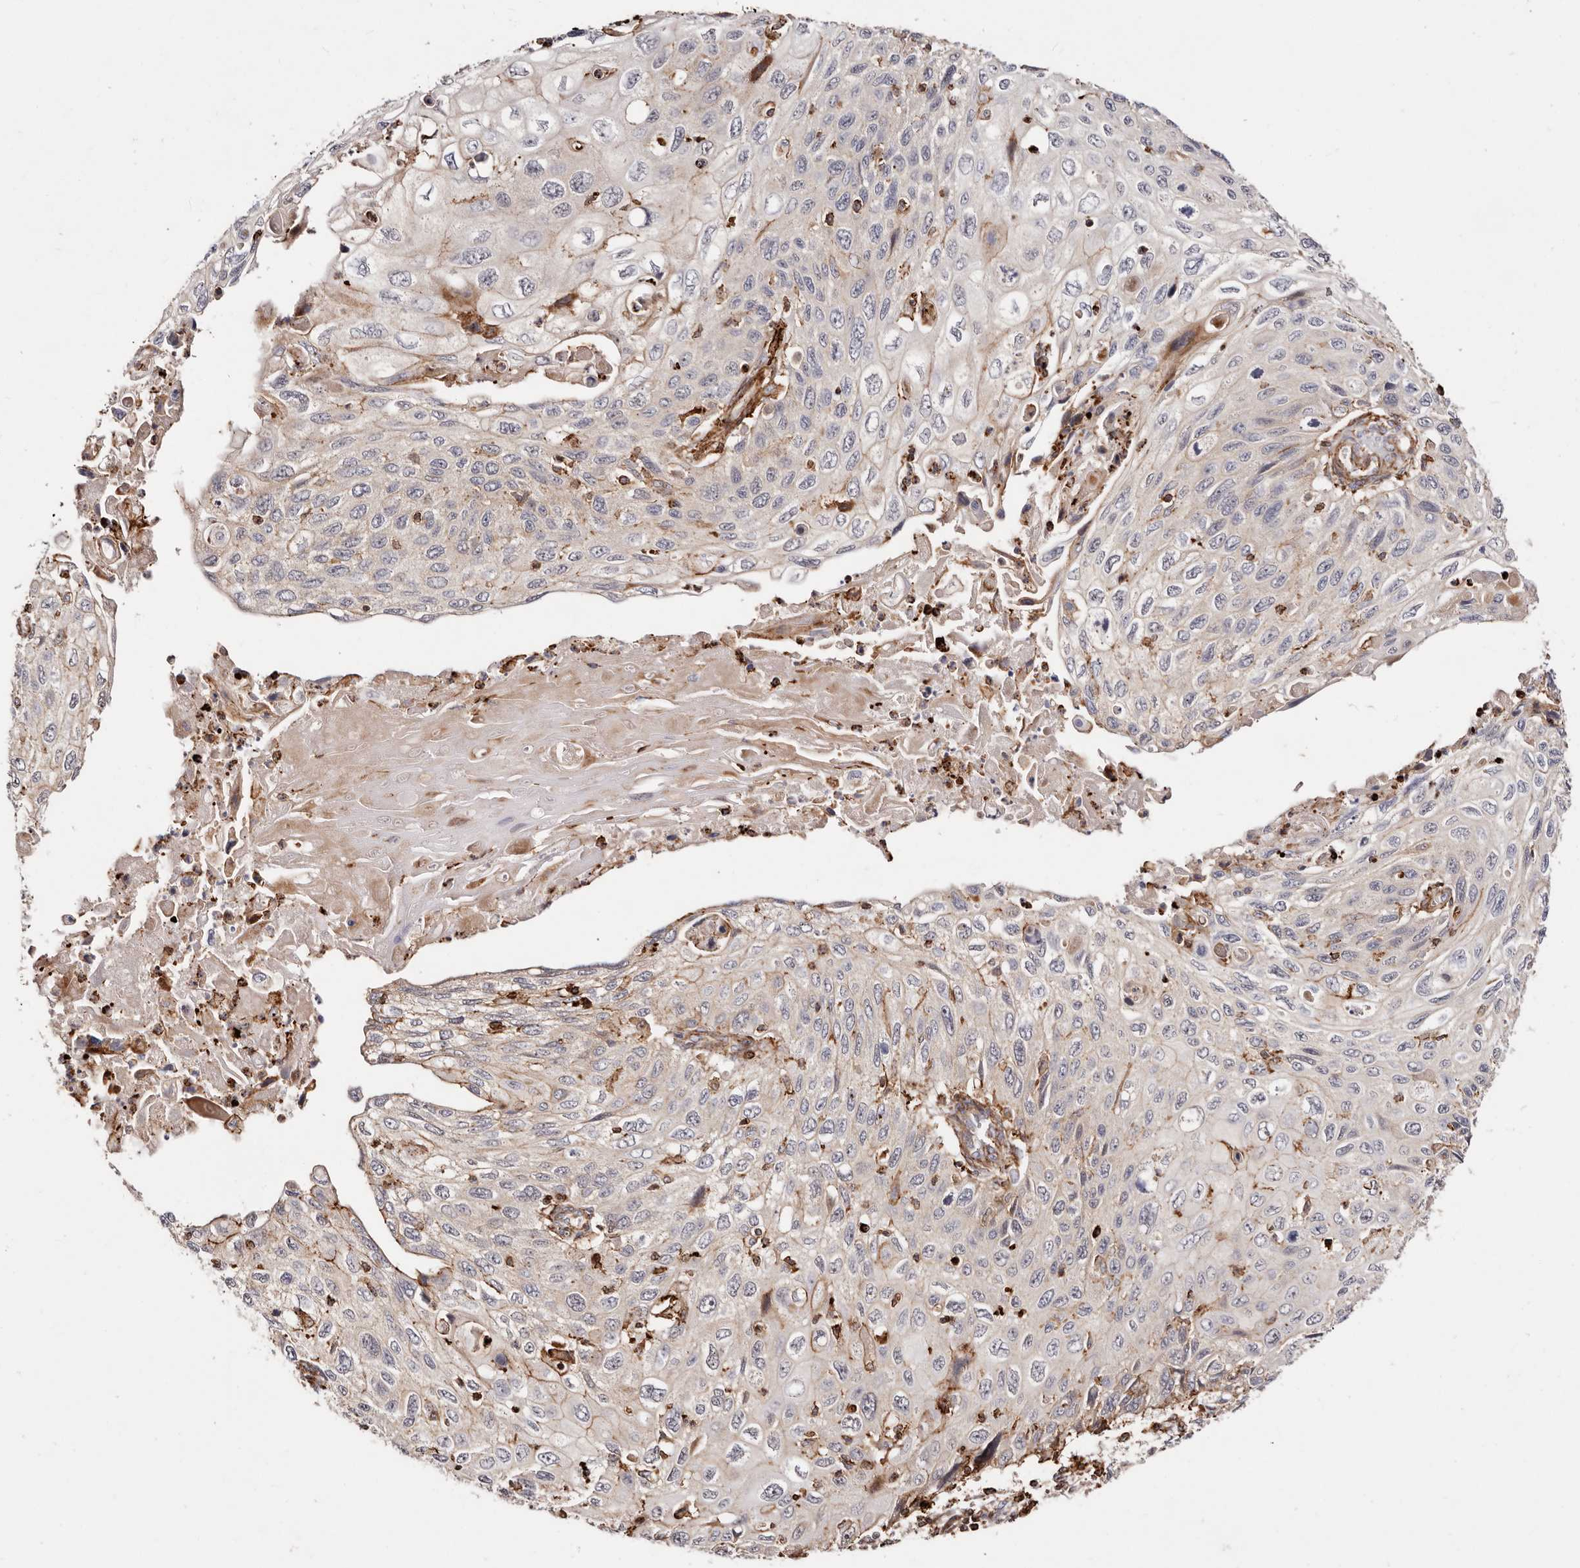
{"staining": {"intensity": "weak", "quantity": "<25%", "location": "cytoplasmic/membranous"}, "tissue": "cervical cancer", "cell_type": "Tumor cells", "image_type": "cancer", "snomed": [{"axis": "morphology", "description": "Squamous cell carcinoma, NOS"}, {"axis": "topography", "description": "Cervix"}], "caption": "Tumor cells show no significant protein expression in cervical cancer (squamous cell carcinoma).", "gene": "PTPN22", "patient": {"sex": "female", "age": 70}}